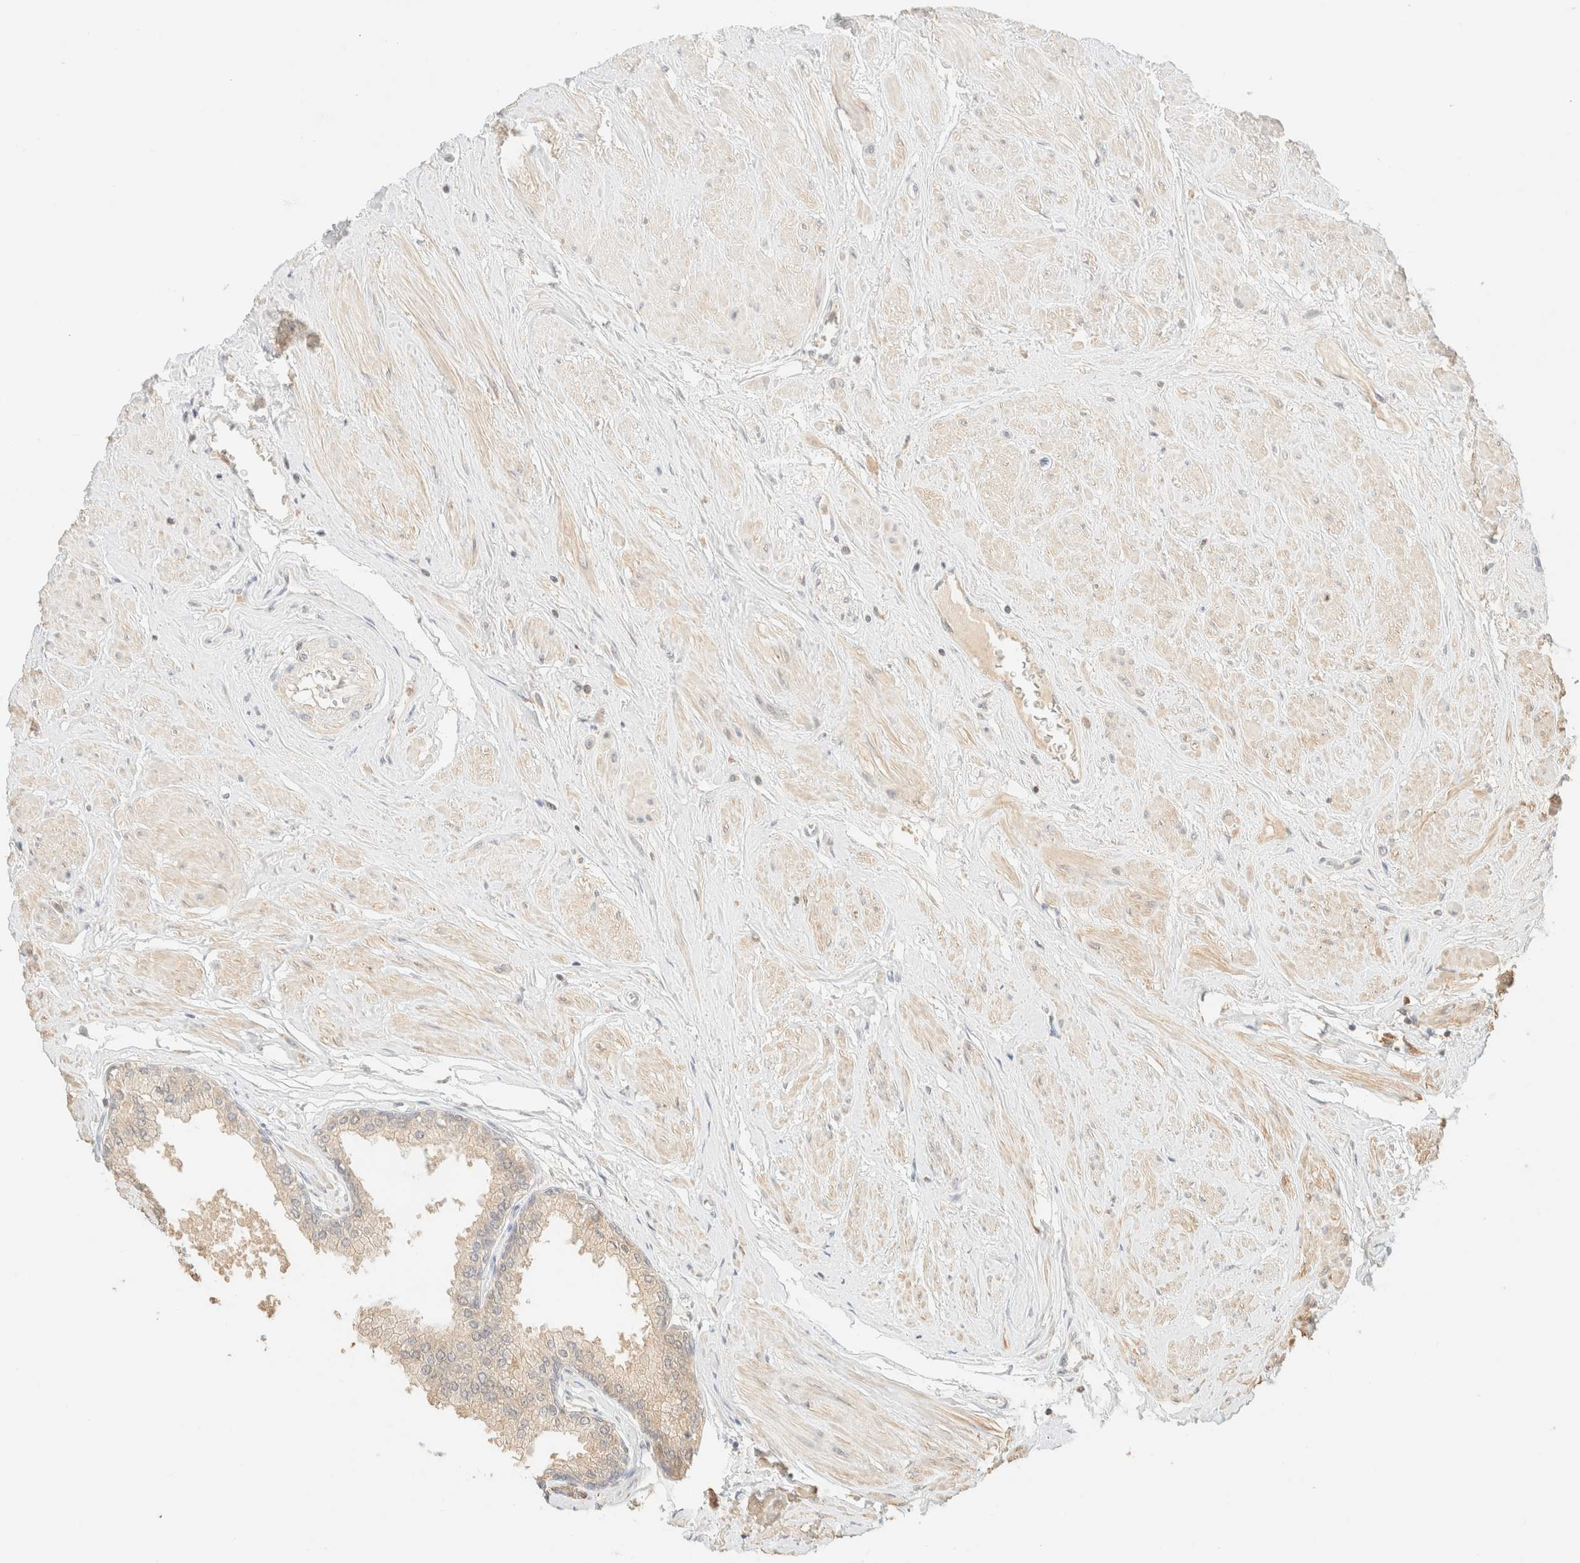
{"staining": {"intensity": "negative", "quantity": "none", "location": "none"}, "tissue": "seminal vesicle", "cell_type": "Glandular cells", "image_type": "normal", "snomed": [{"axis": "morphology", "description": "Normal tissue, NOS"}, {"axis": "topography", "description": "Prostate"}, {"axis": "topography", "description": "Seminal veicle"}], "caption": "Seminal vesicle was stained to show a protein in brown. There is no significant expression in glandular cells. (Brightfield microscopy of DAB (3,3'-diaminobenzidine) immunohistochemistry at high magnification).", "gene": "TIMD4", "patient": {"sex": "male", "age": 60}}